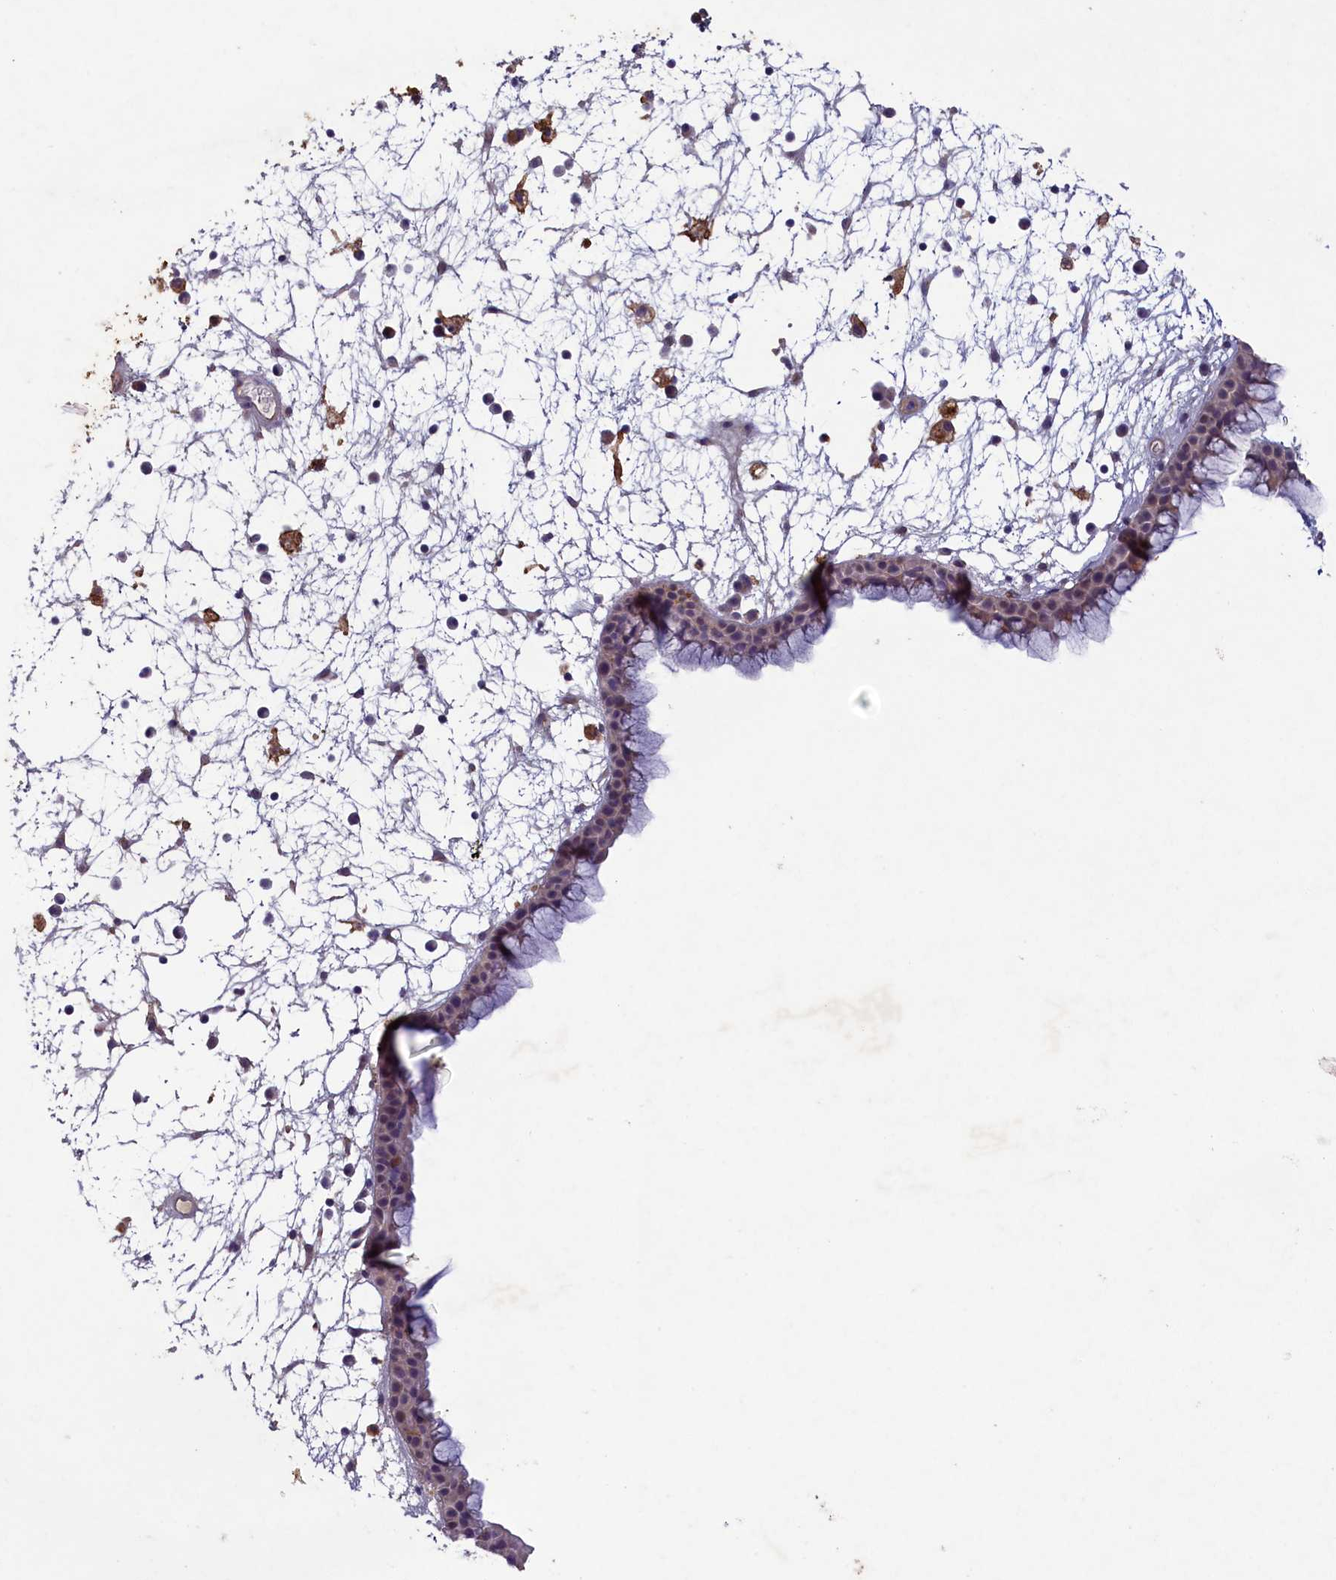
{"staining": {"intensity": "weak", "quantity": "25%-75%", "location": "cytoplasmic/membranous"}, "tissue": "nasopharynx", "cell_type": "Respiratory epithelial cells", "image_type": "normal", "snomed": [{"axis": "morphology", "description": "Normal tissue, NOS"}, {"axis": "morphology", "description": "Inflammation, NOS"}, {"axis": "morphology", "description": "Malignant melanoma, Metastatic site"}, {"axis": "topography", "description": "Nasopharynx"}], "caption": "A high-resolution image shows immunohistochemistry staining of benign nasopharynx, which shows weak cytoplasmic/membranous staining in about 25%-75% of respiratory epithelial cells. (DAB (3,3'-diaminobenzidine) IHC with brightfield microscopy, high magnification).", "gene": "PLEKHG6", "patient": {"sex": "male", "age": 70}}